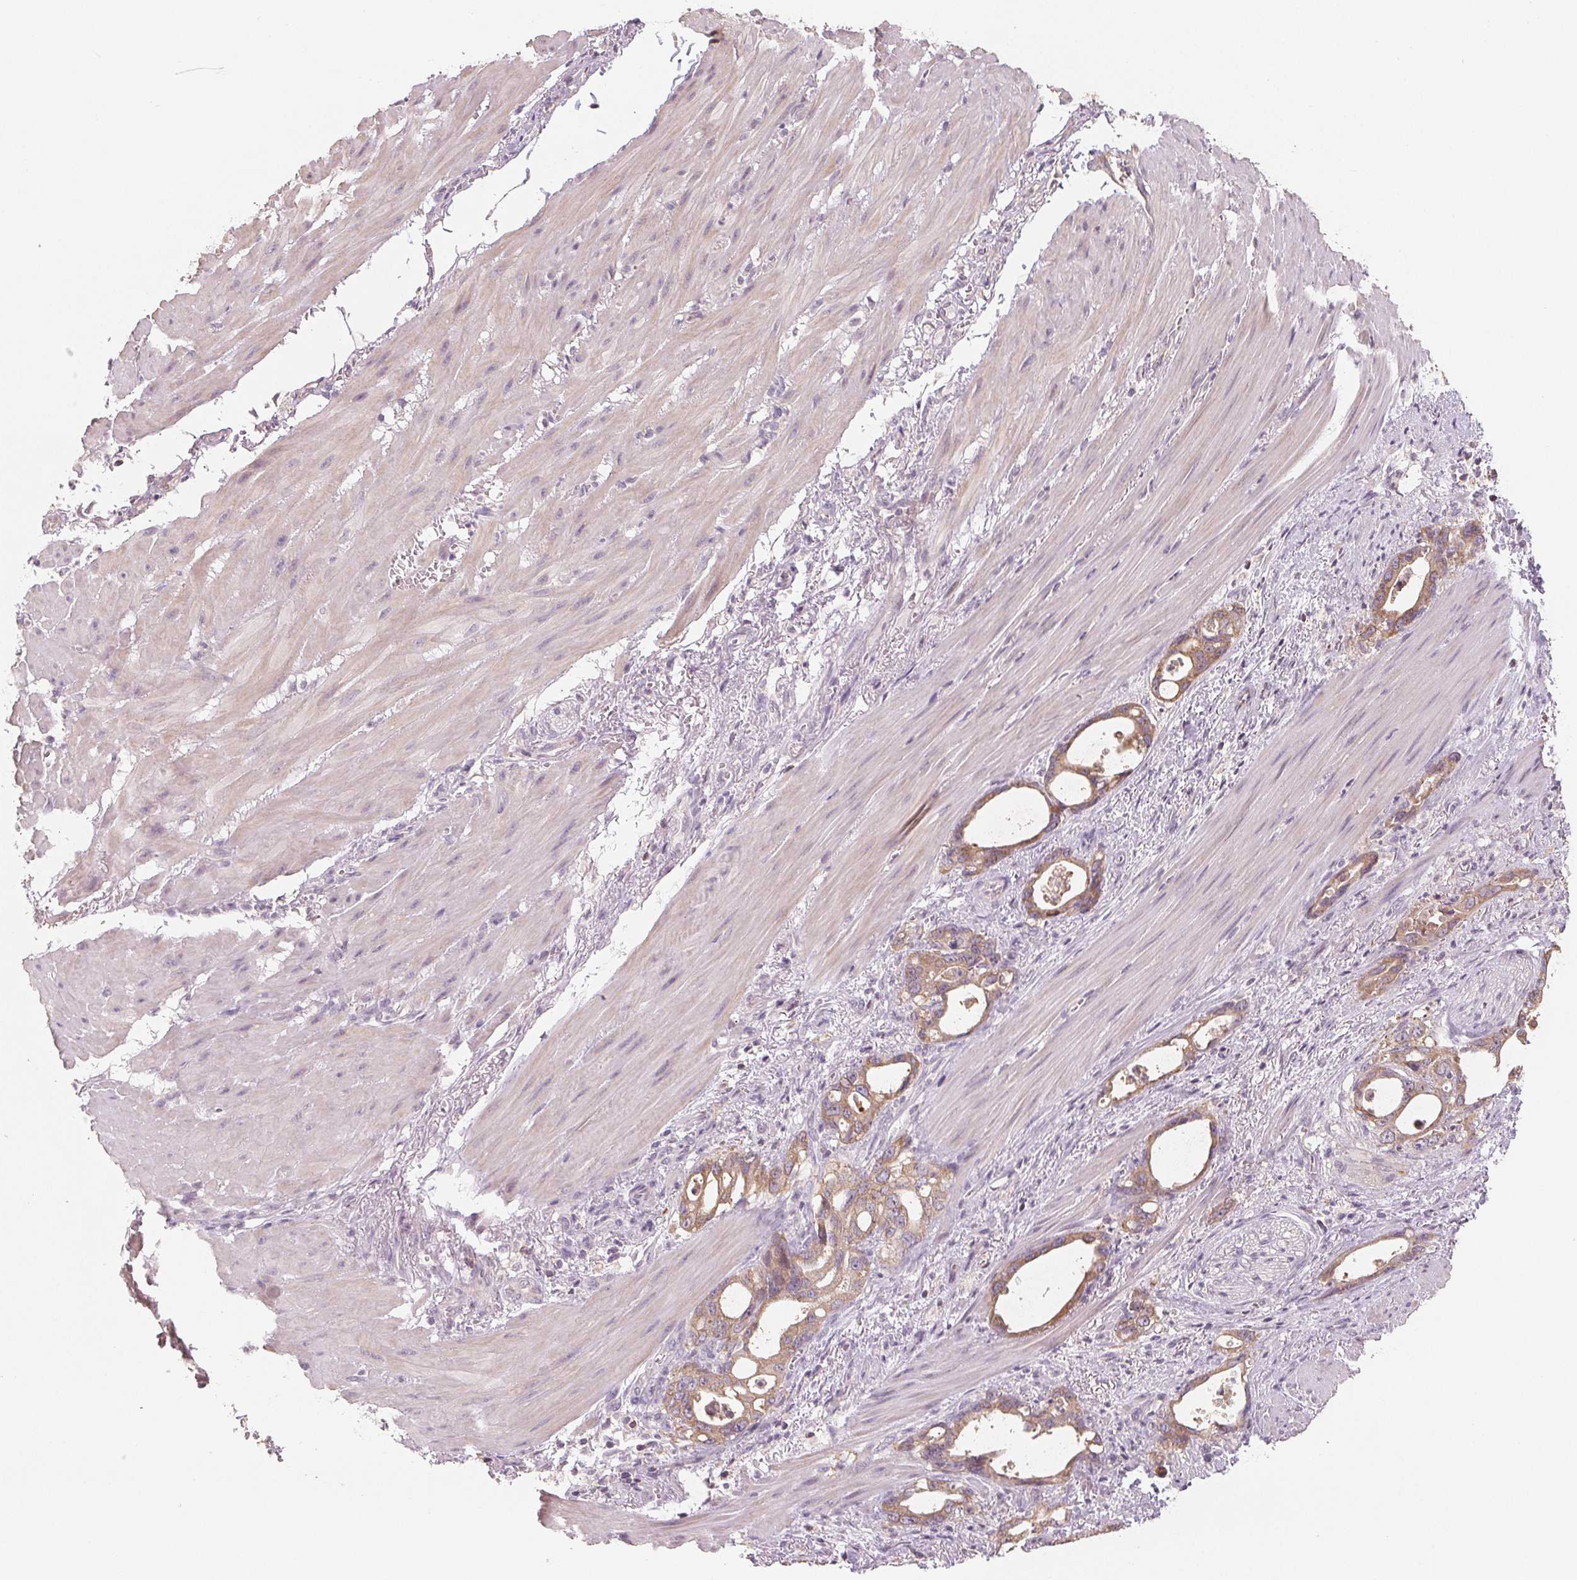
{"staining": {"intensity": "weak", "quantity": ">75%", "location": "cytoplasmic/membranous"}, "tissue": "stomach cancer", "cell_type": "Tumor cells", "image_type": "cancer", "snomed": [{"axis": "morphology", "description": "Normal tissue, NOS"}, {"axis": "morphology", "description": "Adenocarcinoma, NOS"}, {"axis": "topography", "description": "Esophagus"}, {"axis": "topography", "description": "Stomach, upper"}], "caption": "Human stomach cancer stained for a protein (brown) reveals weak cytoplasmic/membranous positive expression in about >75% of tumor cells.", "gene": "VTCN1", "patient": {"sex": "male", "age": 74}}